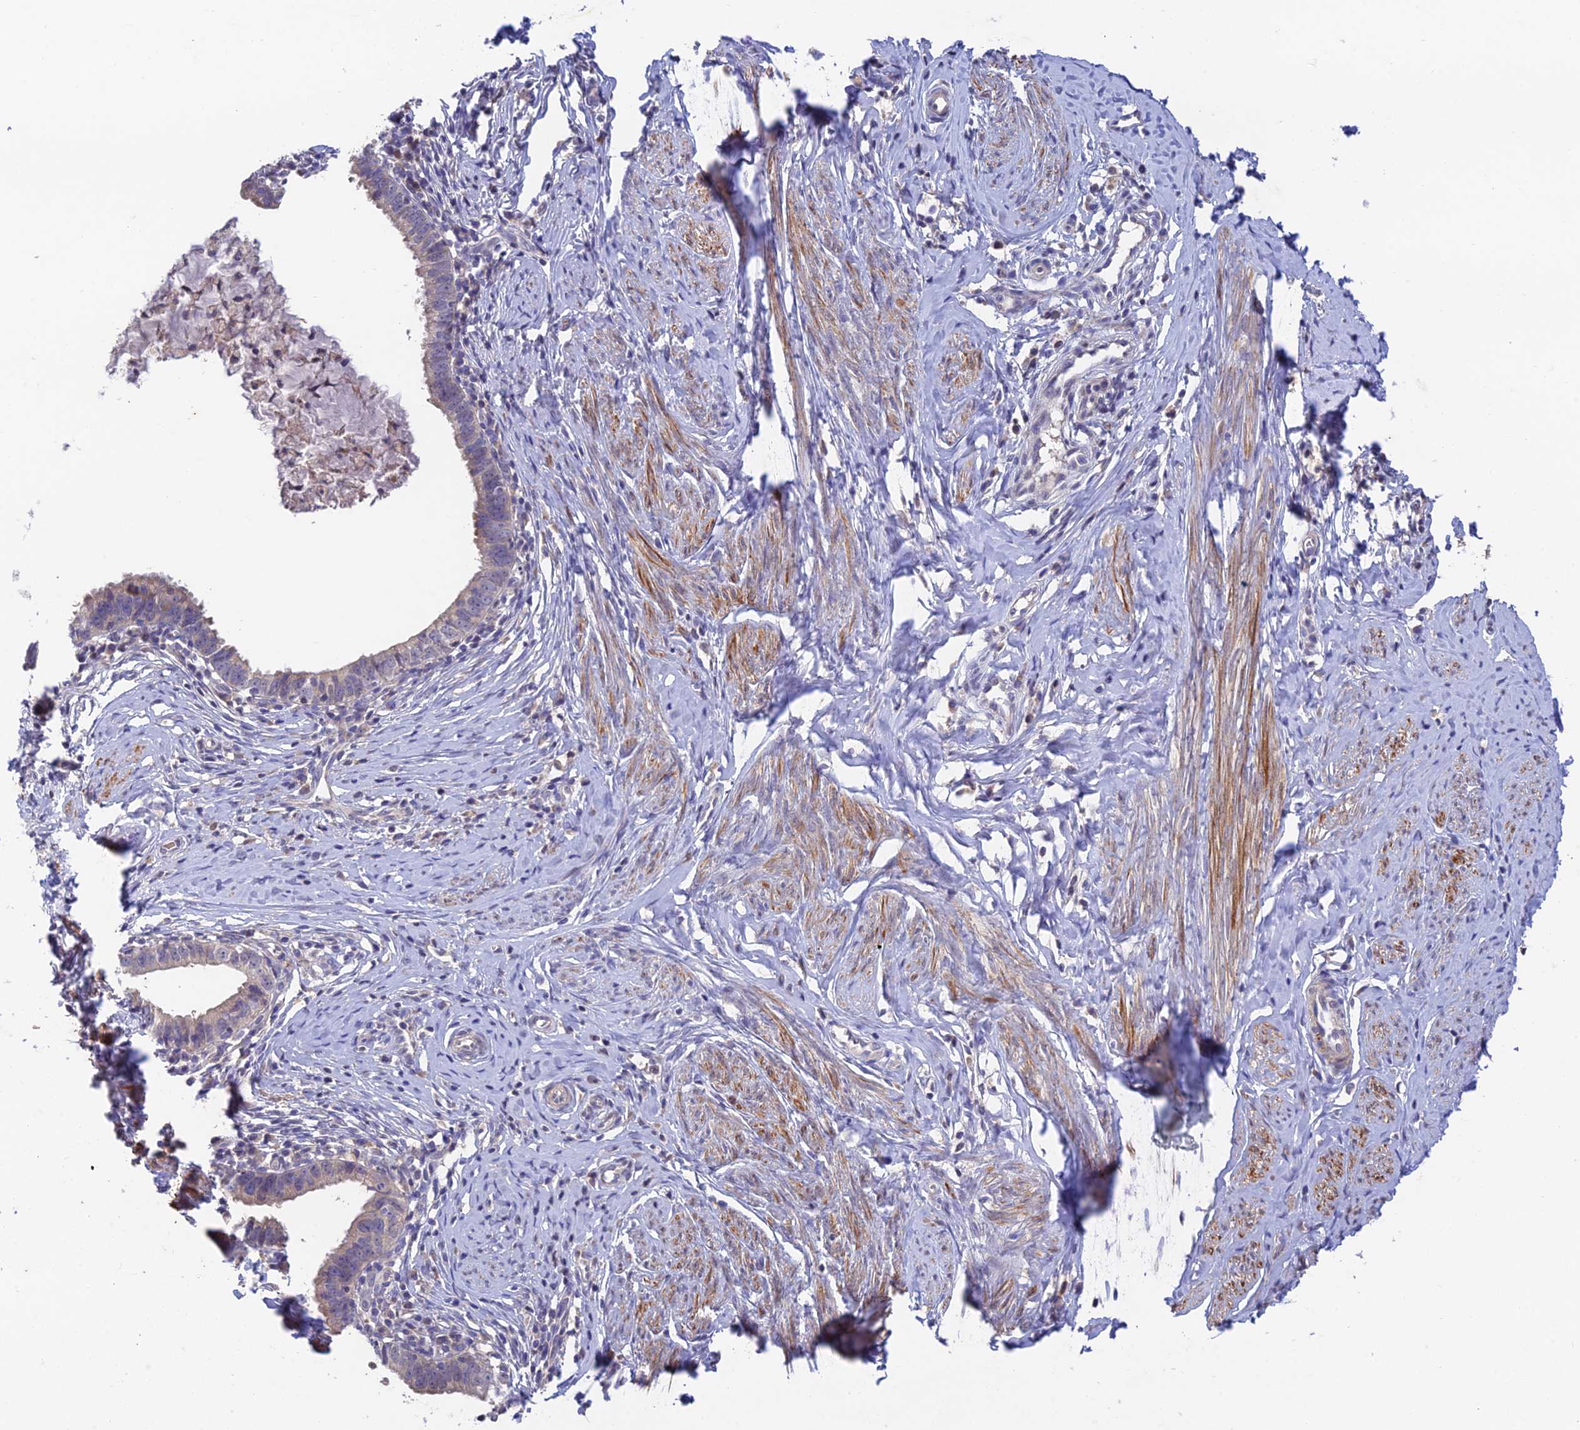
{"staining": {"intensity": "negative", "quantity": "none", "location": "none"}, "tissue": "cervical cancer", "cell_type": "Tumor cells", "image_type": "cancer", "snomed": [{"axis": "morphology", "description": "Adenocarcinoma, NOS"}, {"axis": "topography", "description": "Cervix"}], "caption": "This is a histopathology image of IHC staining of cervical cancer, which shows no expression in tumor cells. The staining is performed using DAB (3,3'-diaminobenzidine) brown chromogen with nuclei counter-stained in using hematoxylin.", "gene": "CWH43", "patient": {"sex": "female", "age": 36}}